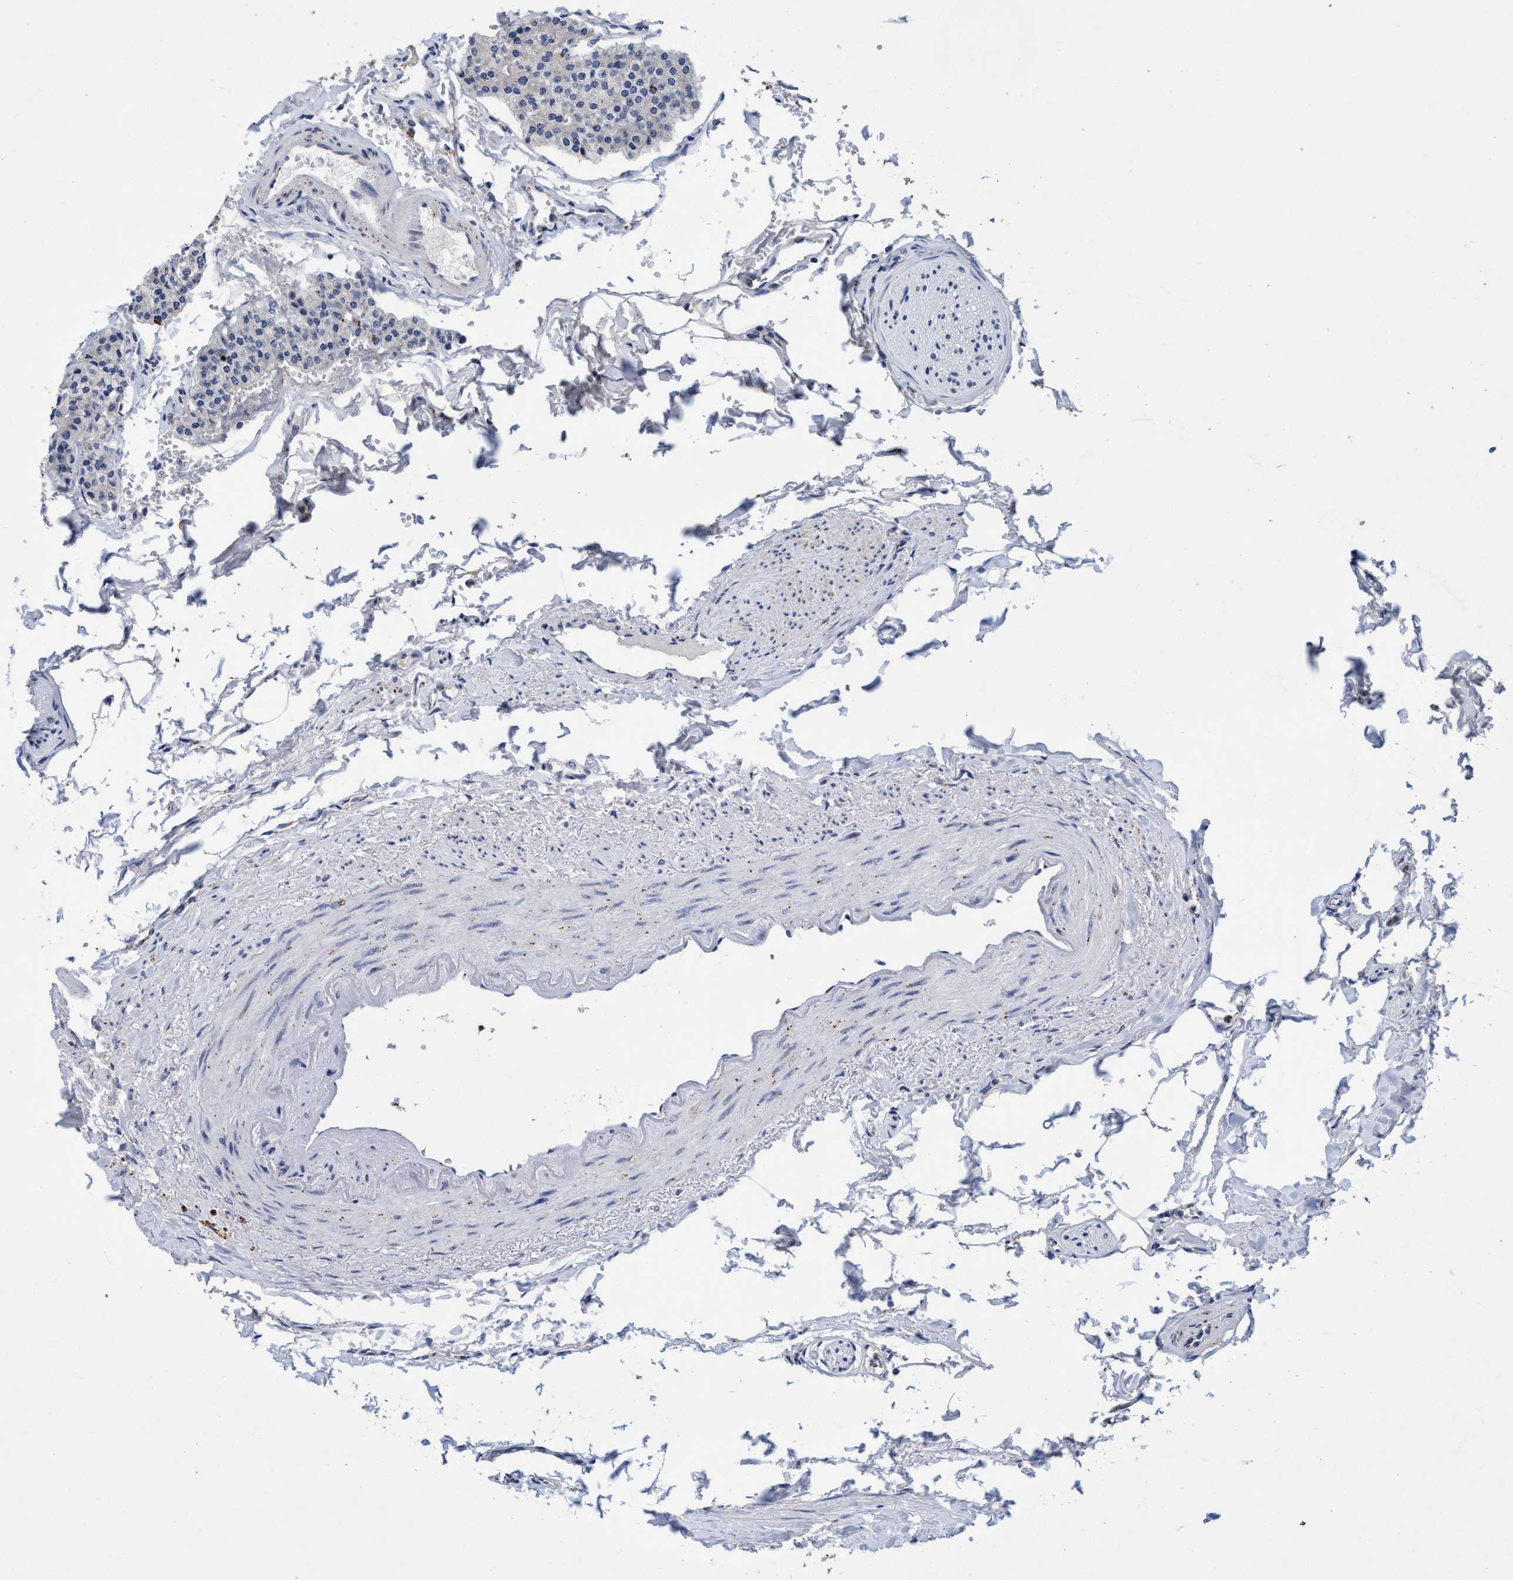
{"staining": {"intensity": "negative", "quantity": "none", "location": "none"}, "tissue": "carcinoid", "cell_type": "Tumor cells", "image_type": "cancer", "snomed": [{"axis": "morphology", "description": "Carcinoid, malignant, NOS"}, {"axis": "topography", "description": "Colon"}], "caption": "Tumor cells are negative for brown protein staining in malignant carcinoid.", "gene": "GRB14", "patient": {"sex": "female", "age": 61}}